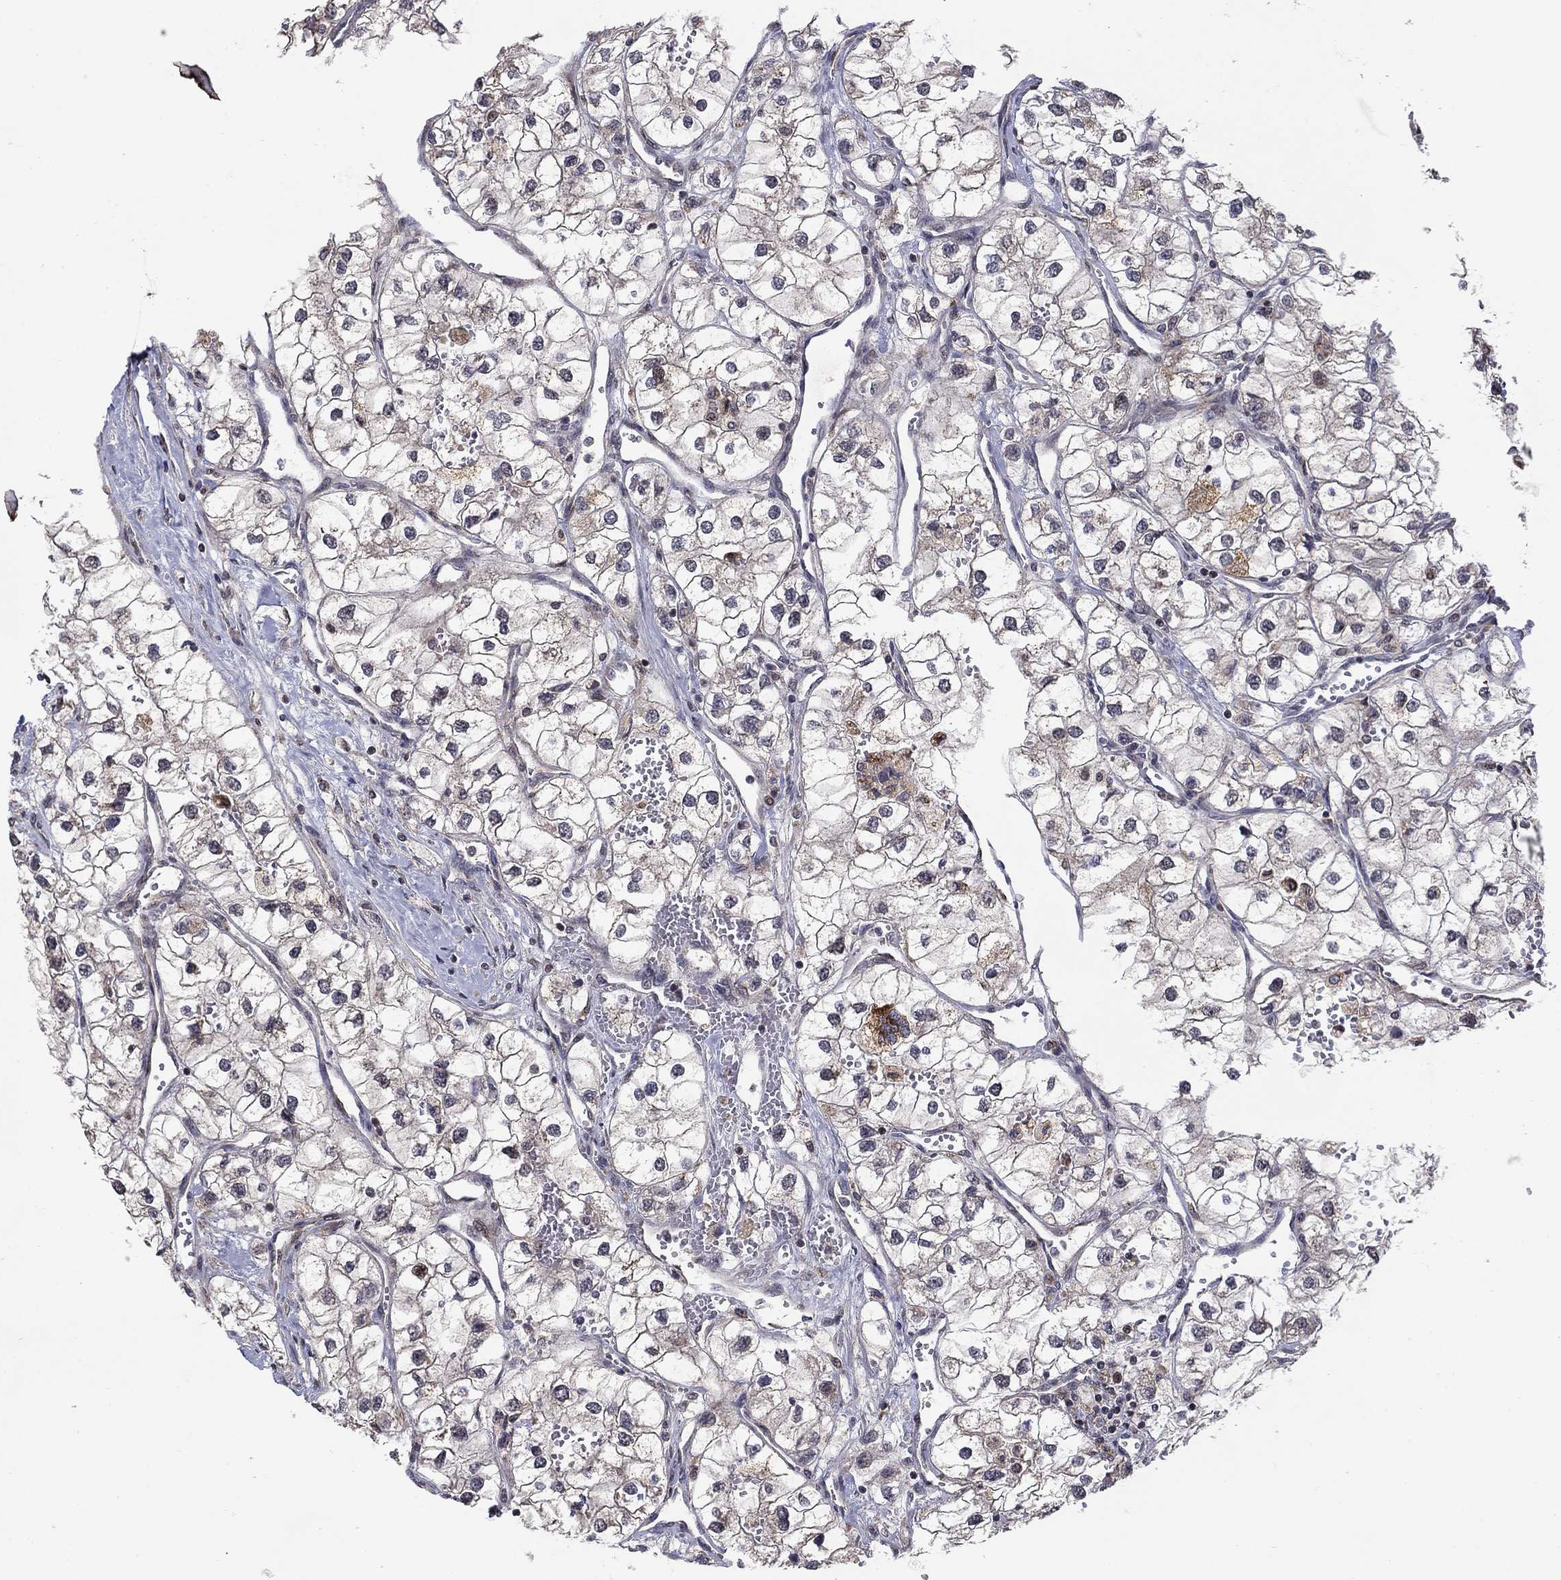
{"staining": {"intensity": "negative", "quantity": "none", "location": "none"}, "tissue": "renal cancer", "cell_type": "Tumor cells", "image_type": "cancer", "snomed": [{"axis": "morphology", "description": "Adenocarcinoma, NOS"}, {"axis": "topography", "description": "Kidney"}], "caption": "Immunohistochemistry micrograph of neoplastic tissue: human adenocarcinoma (renal) stained with DAB displays no significant protein staining in tumor cells.", "gene": "LPCAT4", "patient": {"sex": "male", "age": 59}}